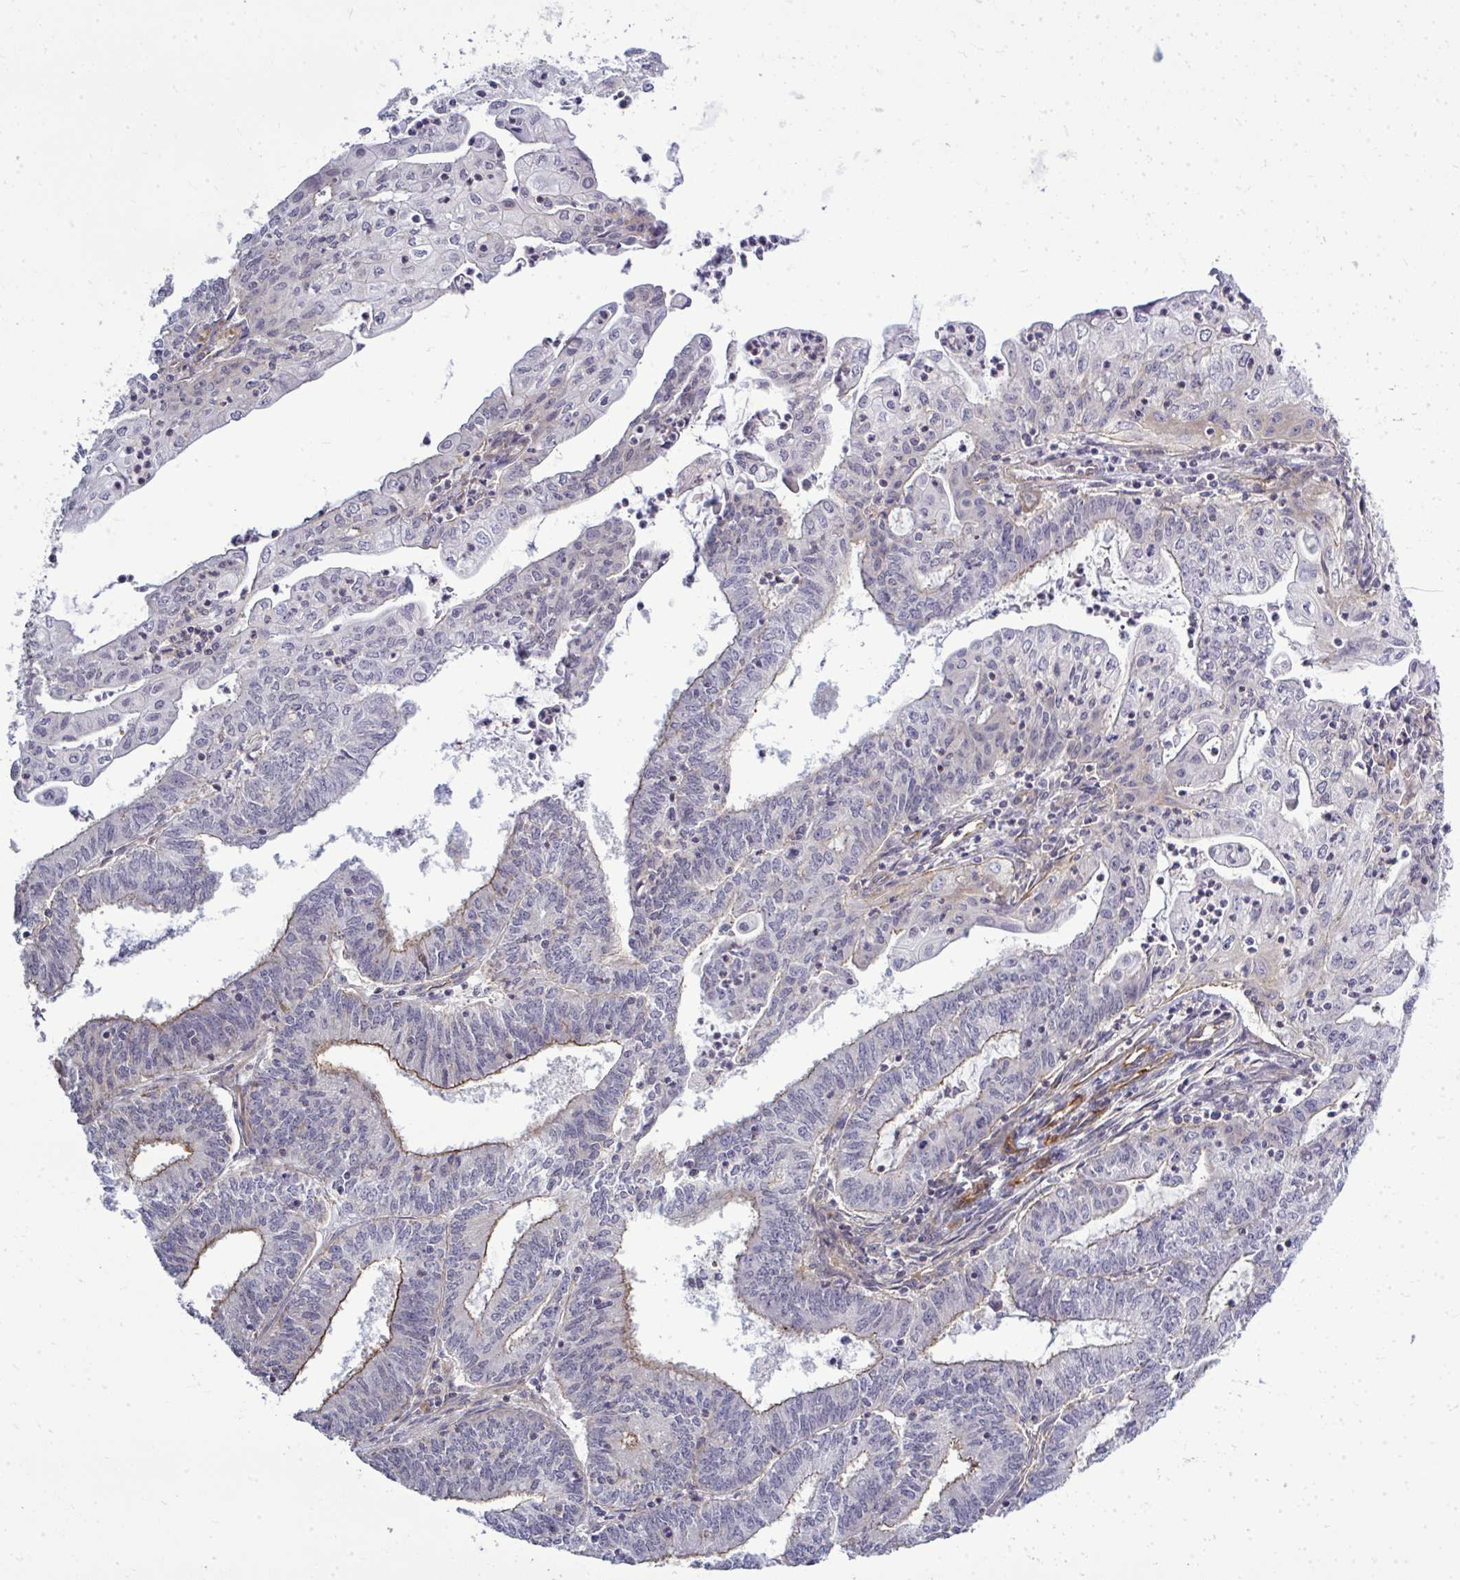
{"staining": {"intensity": "moderate", "quantity": "<25%", "location": "cytoplasmic/membranous"}, "tissue": "endometrial cancer", "cell_type": "Tumor cells", "image_type": "cancer", "snomed": [{"axis": "morphology", "description": "Adenocarcinoma, NOS"}, {"axis": "topography", "description": "Endometrium"}], "caption": "Moderate cytoplasmic/membranous expression is seen in about <25% of tumor cells in endometrial cancer.", "gene": "FUT10", "patient": {"sex": "female", "age": 61}}